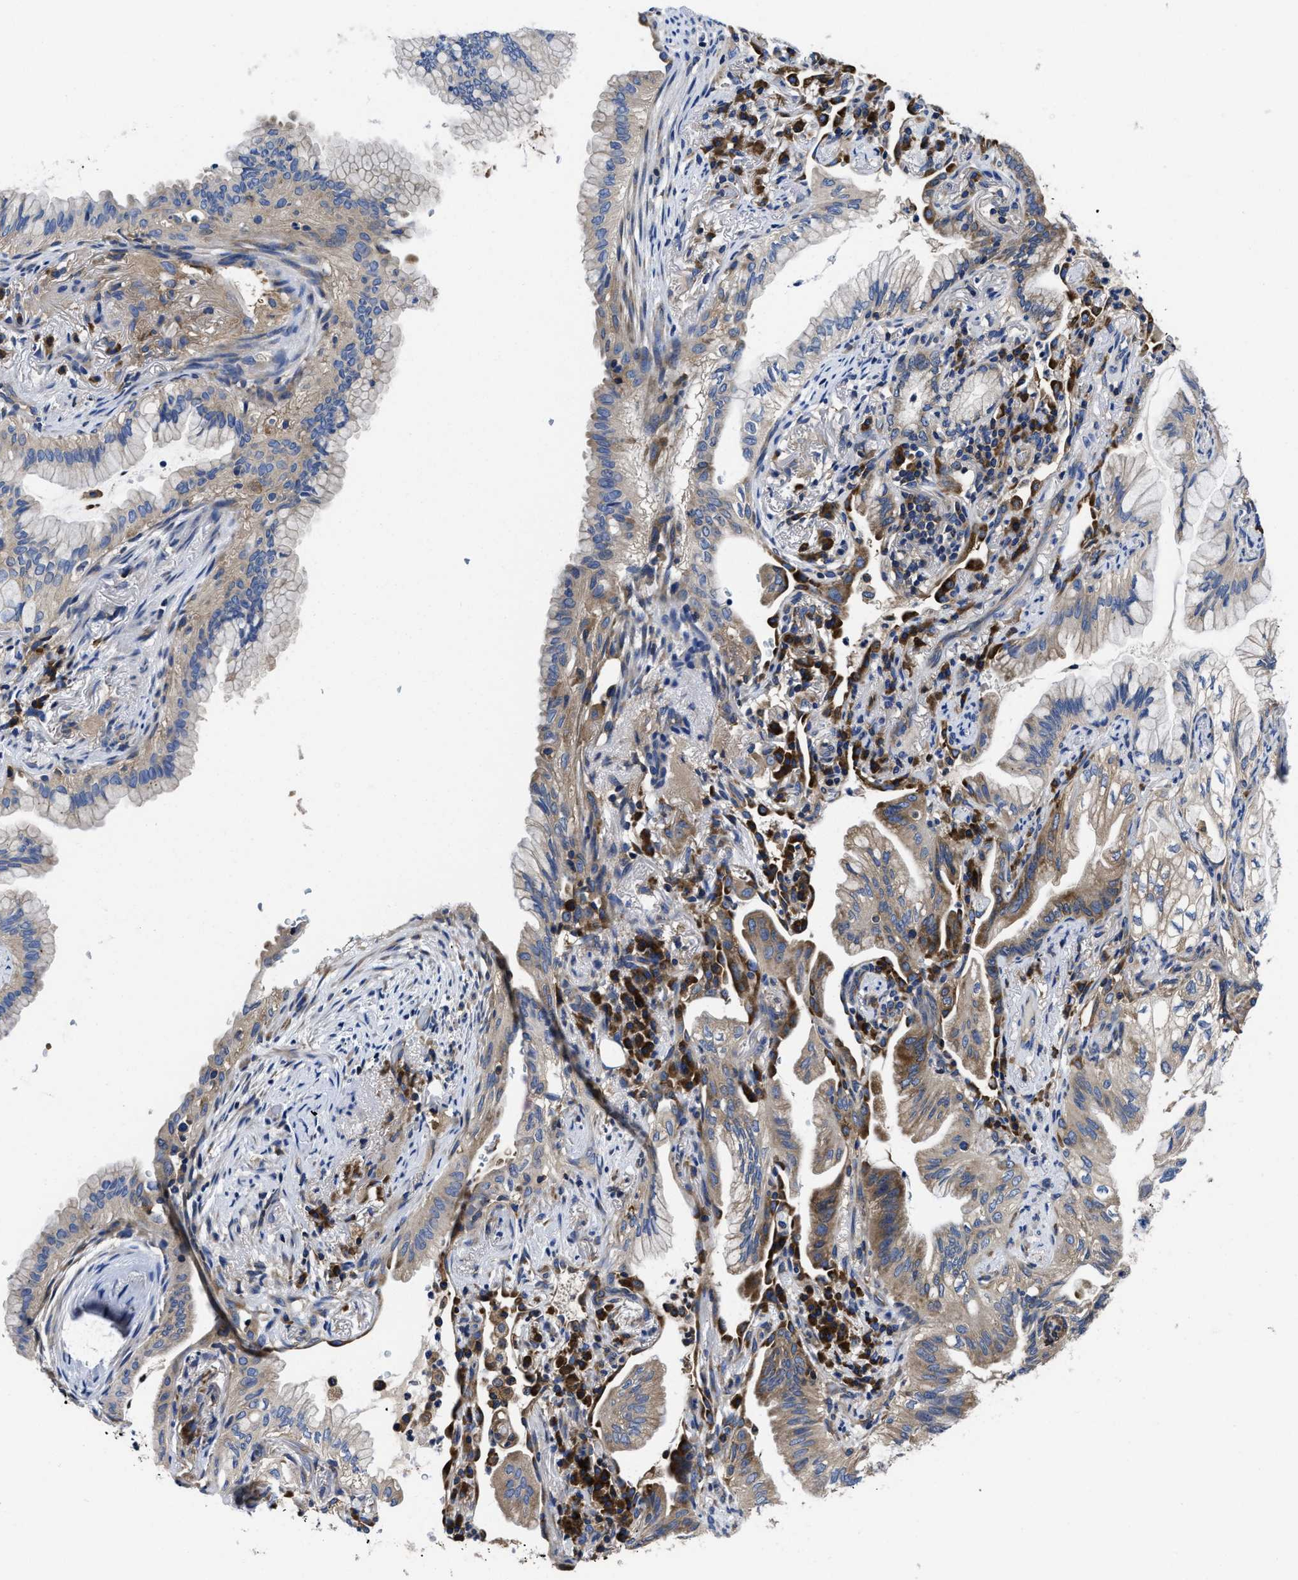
{"staining": {"intensity": "weak", "quantity": "<25%", "location": "cytoplasmic/membranous"}, "tissue": "lung cancer", "cell_type": "Tumor cells", "image_type": "cancer", "snomed": [{"axis": "morphology", "description": "Adenocarcinoma, NOS"}, {"axis": "topography", "description": "Lung"}], "caption": "A micrograph of human lung cancer is negative for staining in tumor cells.", "gene": "YARS1", "patient": {"sex": "female", "age": 70}}